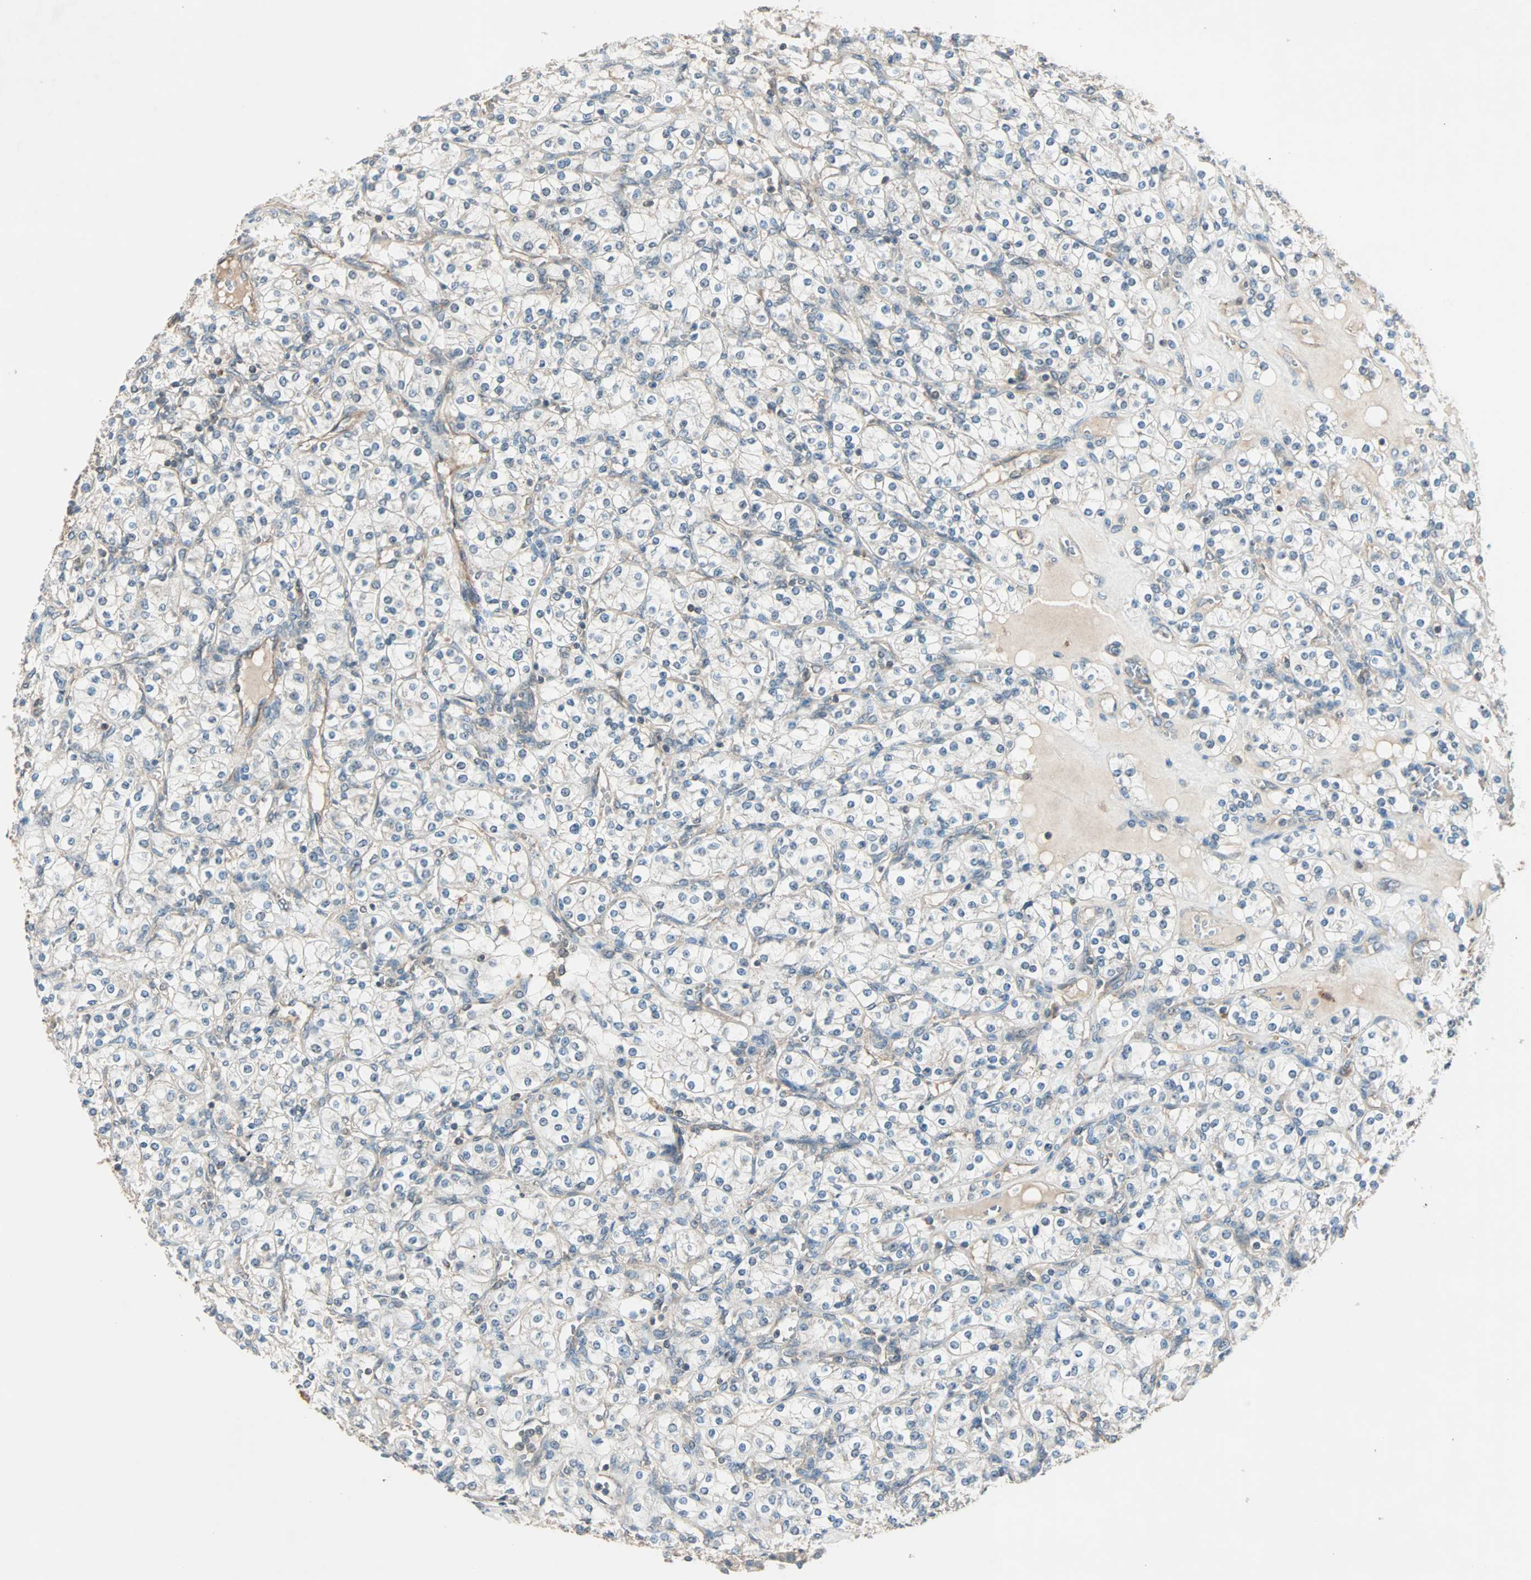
{"staining": {"intensity": "negative", "quantity": "none", "location": "none"}, "tissue": "renal cancer", "cell_type": "Tumor cells", "image_type": "cancer", "snomed": [{"axis": "morphology", "description": "Adenocarcinoma, NOS"}, {"axis": "topography", "description": "Kidney"}], "caption": "Immunohistochemistry micrograph of neoplastic tissue: adenocarcinoma (renal) stained with DAB demonstrates no significant protein expression in tumor cells.", "gene": "MAP3K21", "patient": {"sex": "male", "age": 77}}